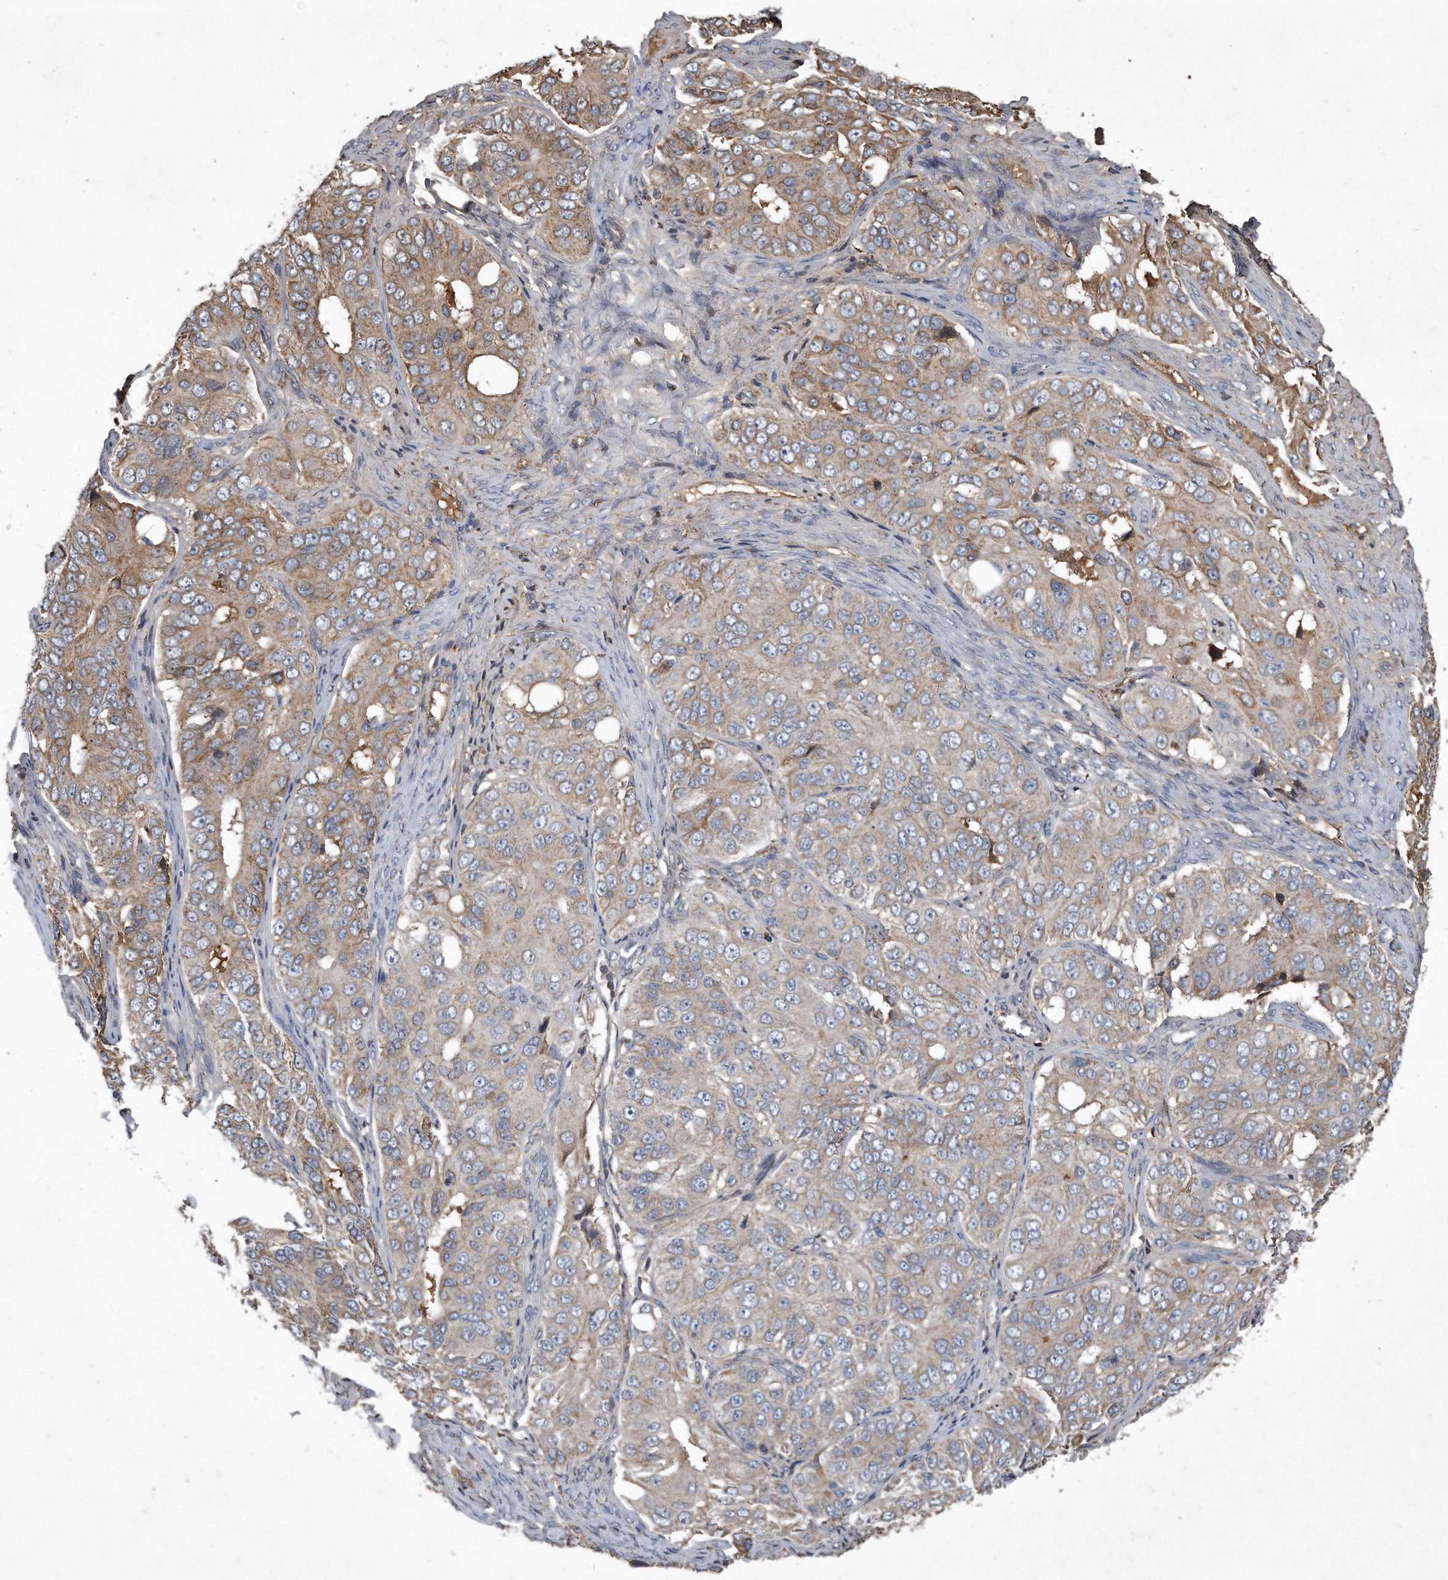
{"staining": {"intensity": "weak", "quantity": "<25%", "location": "cytoplasmic/membranous"}, "tissue": "ovarian cancer", "cell_type": "Tumor cells", "image_type": "cancer", "snomed": [{"axis": "morphology", "description": "Carcinoma, endometroid"}, {"axis": "topography", "description": "Ovary"}], "caption": "DAB immunohistochemical staining of human ovarian cancer reveals no significant staining in tumor cells.", "gene": "SDHA", "patient": {"sex": "female", "age": 51}}